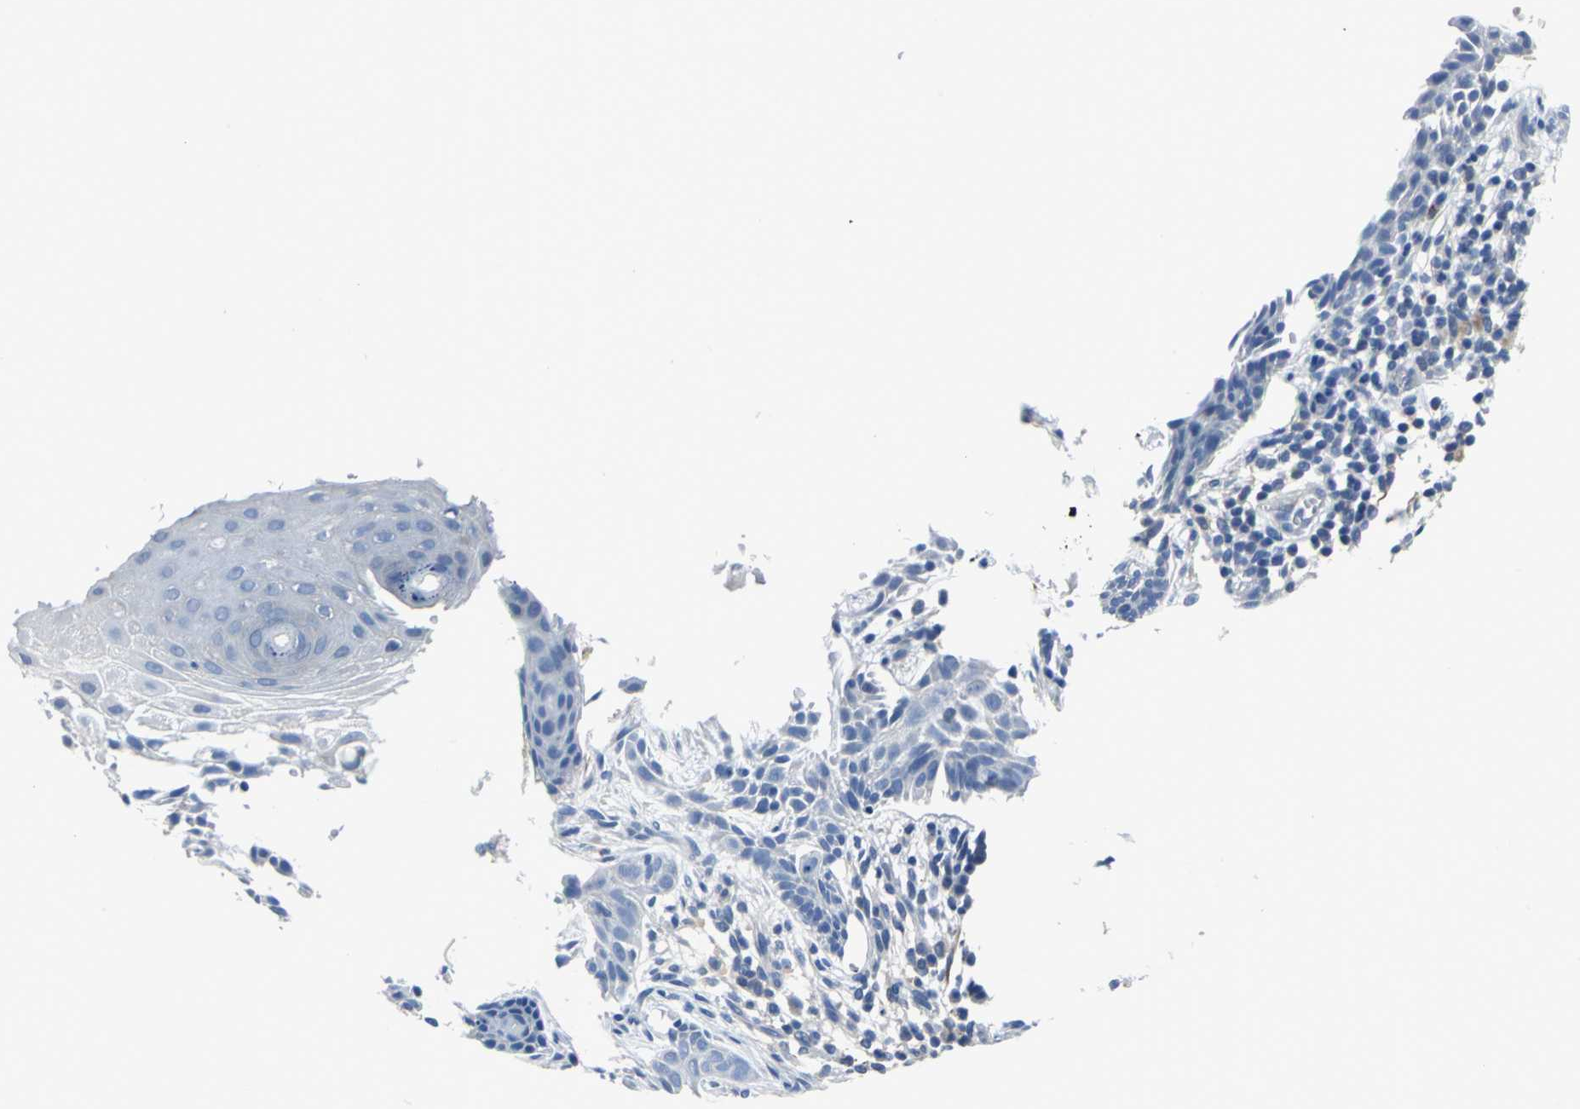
{"staining": {"intensity": "negative", "quantity": "none", "location": "none"}, "tissue": "skin cancer", "cell_type": "Tumor cells", "image_type": "cancer", "snomed": [{"axis": "morphology", "description": "Normal tissue, NOS"}, {"axis": "morphology", "description": "Basal cell carcinoma"}, {"axis": "topography", "description": "Skin"}], "caption": "Immunohistochemical staining of skin basal cell carcinoma demonstrates no significant positivity in tumor cells. (DAB immunohistochemistry with hematoxylin counter stain).", "gene": "AKAP12", "patient": {"sex": "female", "age": 69}}